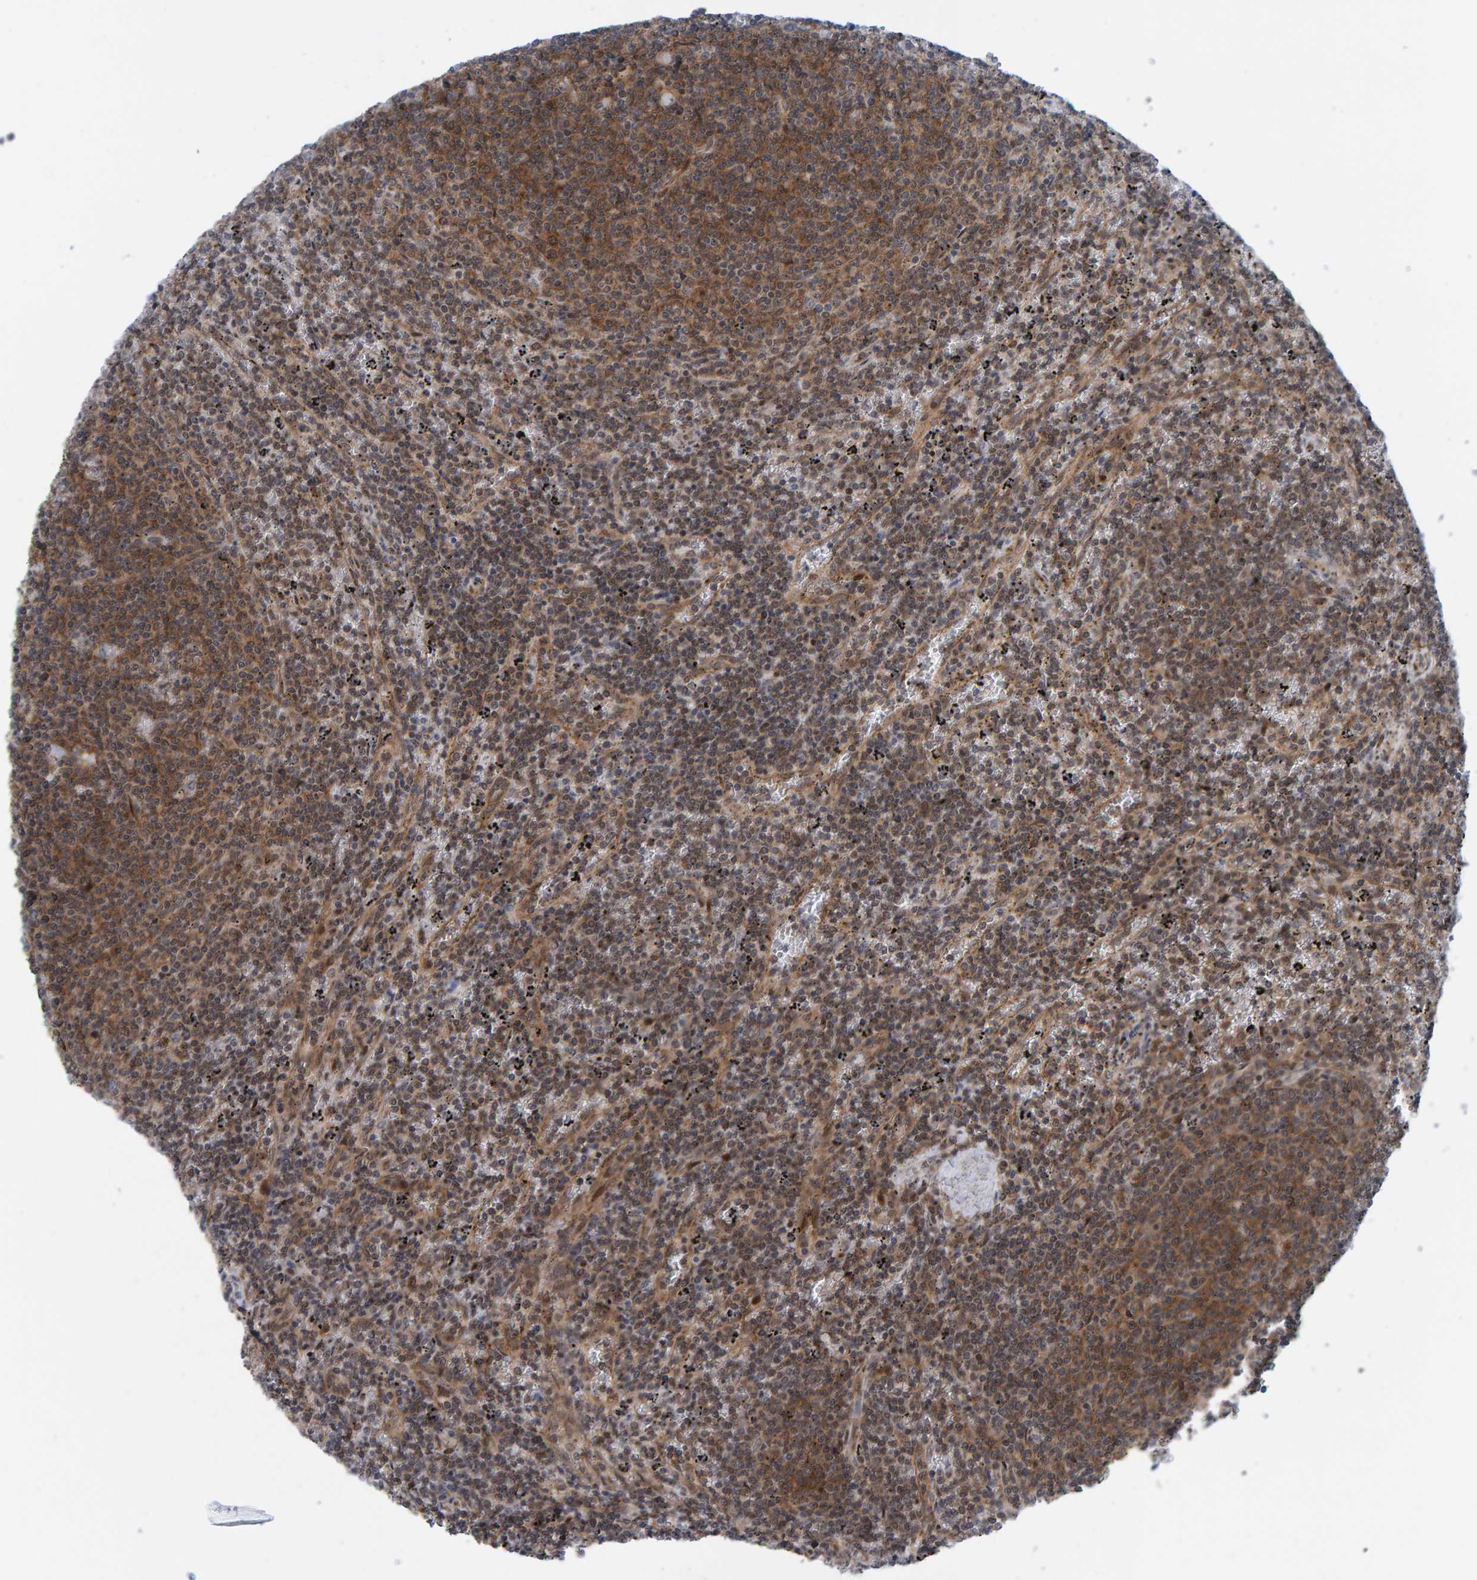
{"staining": {"intensity": "moderate", "quantity": "25%-75%", "location": "cytoplasmic/membranous"}, "tissue": "lymphoma", "cell_type": "Tumor cells", "image_type": "cancer", "snomed": [{"axis": "morphology", "description": "Malignant lymphoma, non-Hodgkin's type, Low grade"}, {"axis": "topography", "description": "Spleen"}], "caption": "Protein positivity by immunohistochemistry (IHC) reveals moderate cytoplasmic/membranous expression in about 25%-75% of tumor cells in lymphoma.", "gene": "ZNF366", "patient": {"sex": "female", "age": 50}}